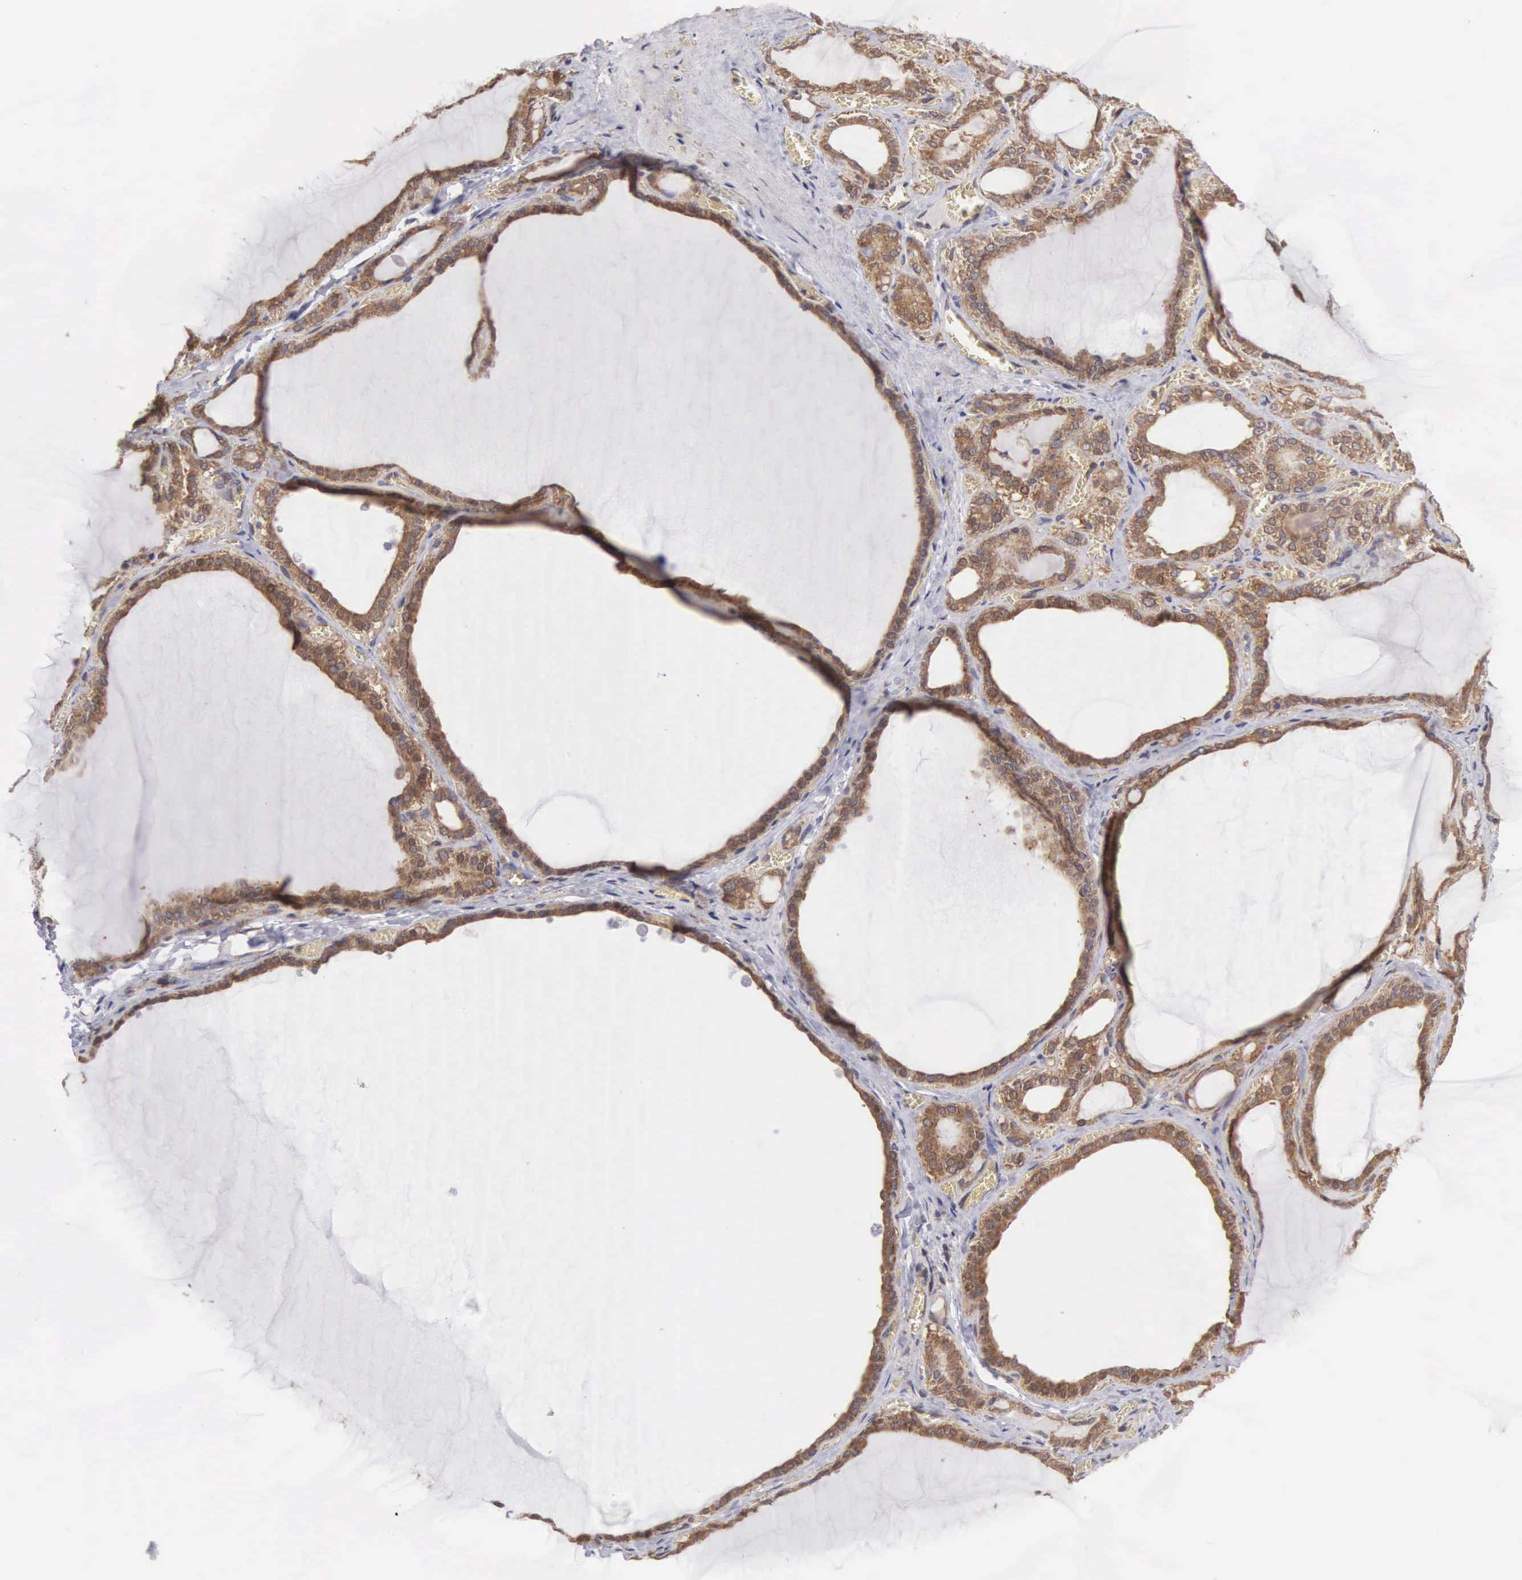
{"staining": {"intensity": "strong", "quantity": ">75%", "location": "cytoplasmic/membranous"}, "tissue": "thyroid gland", "cell_type": "Glandular cells", "image_type": "normal", "snomed": [{"axis": "morphology", "description": "Normal tissue, NOS"}, {"axis": "topography", "description": "Thyroid gland"}], "caption": "This histopathology image shows IHC staining of benign human thyroid gland, with high strong cytoplasmic/membranous positivity in approximately >75% of glandular cells.", "gene": "DHRS1", "patient": {"sex": "female", "age": 55}}